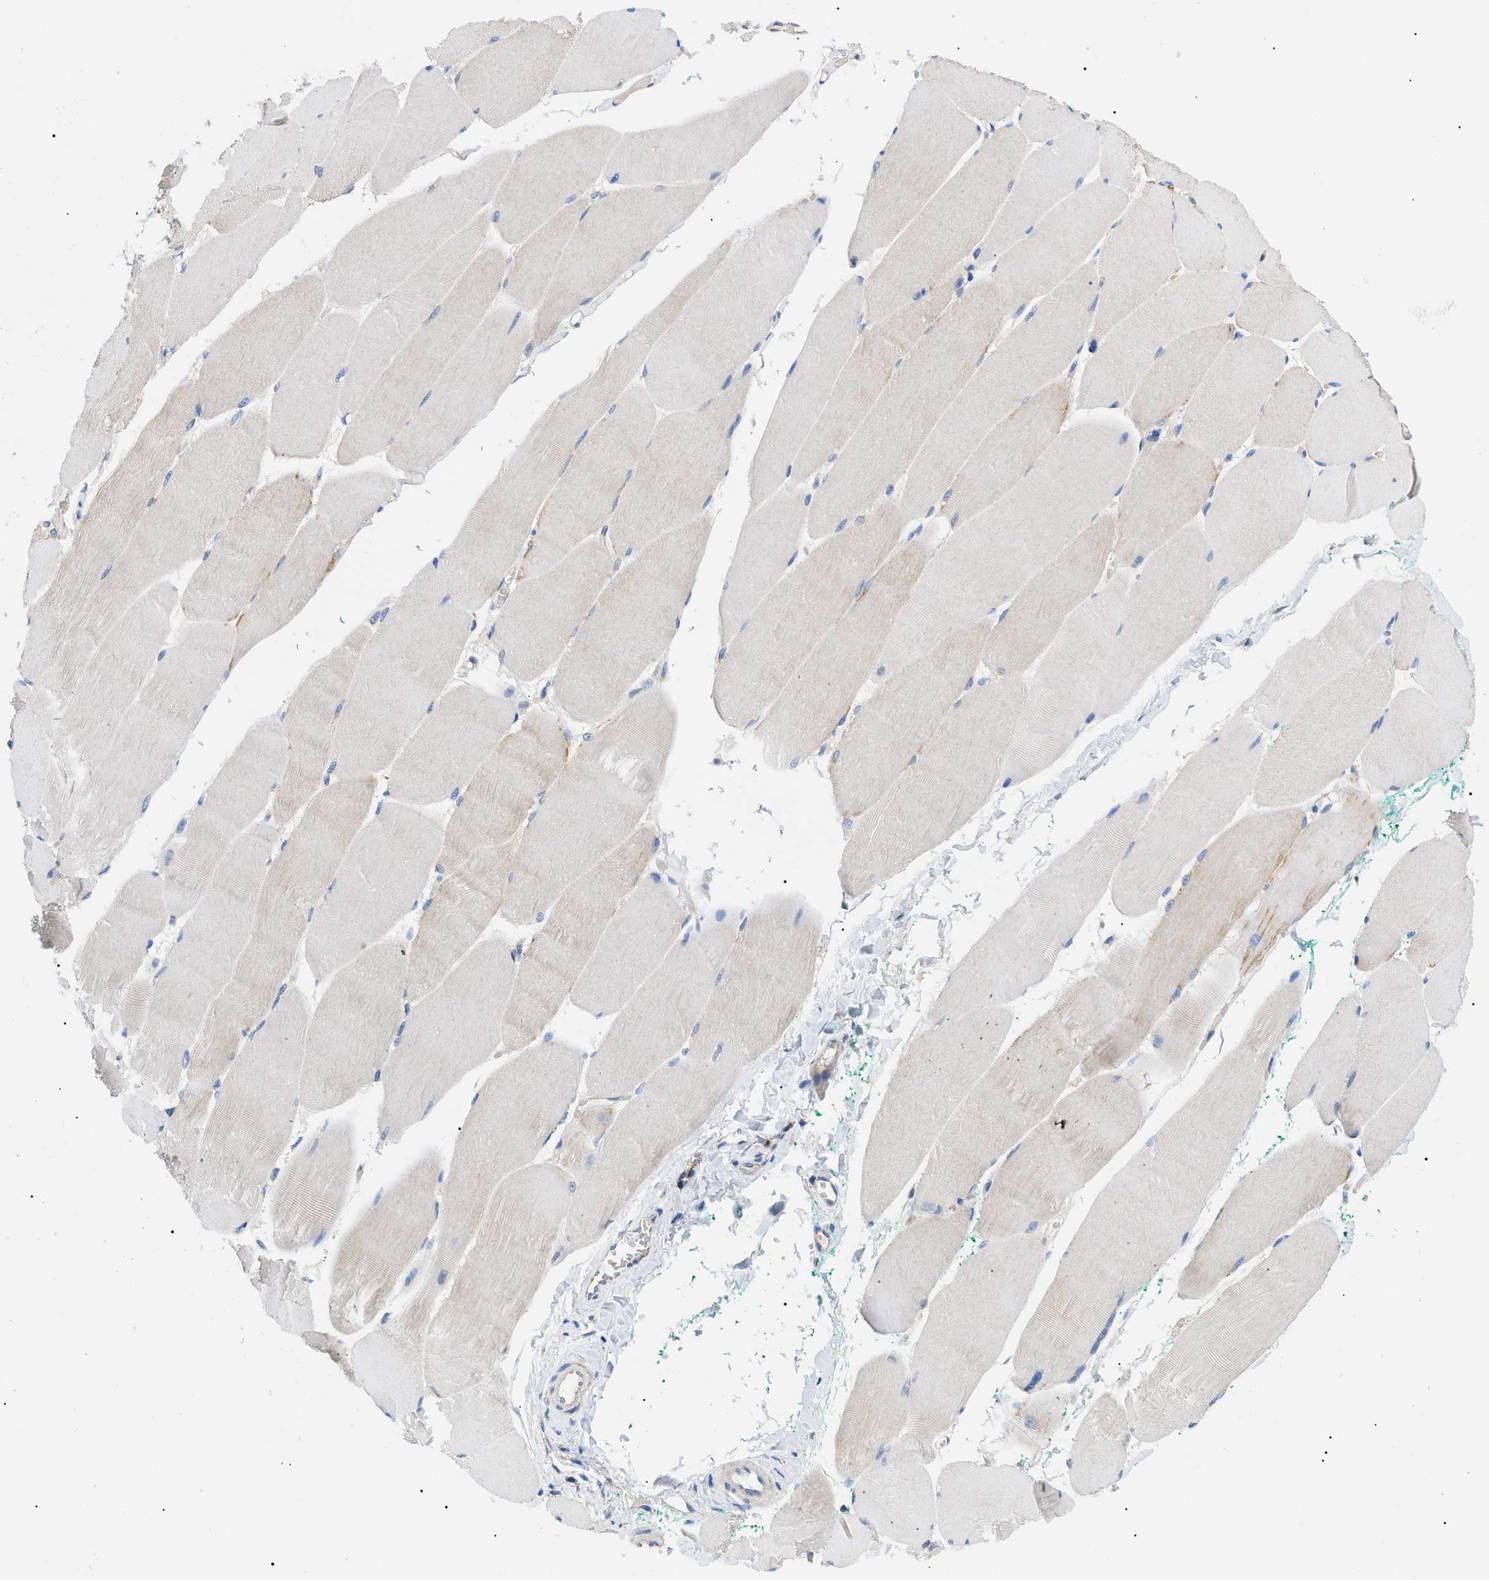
{"staining": {"intensity": "moderate", "quantity": "<25%", "location": "cytoplasmic/membranous"}, "tissue": "skeletal muscle", "cell_type": "Myocytes", "image_type": "normal", "snomed": [{"axis": "morphology", "description": "Normal tissue, NOS"}, {"axis": "morphology", "description": "Squamous cell carcinoma, NOS"}, {"axis": "topography", "description": "Skeletal muscle"}], "caption": "A micrograph of skeletal muscle stained for a protein reveals moderate cytoplasmic/membranous brown staining in myocytes.", "gene": "TOMM6", "patient": {"sex": "male", "age": 51}}